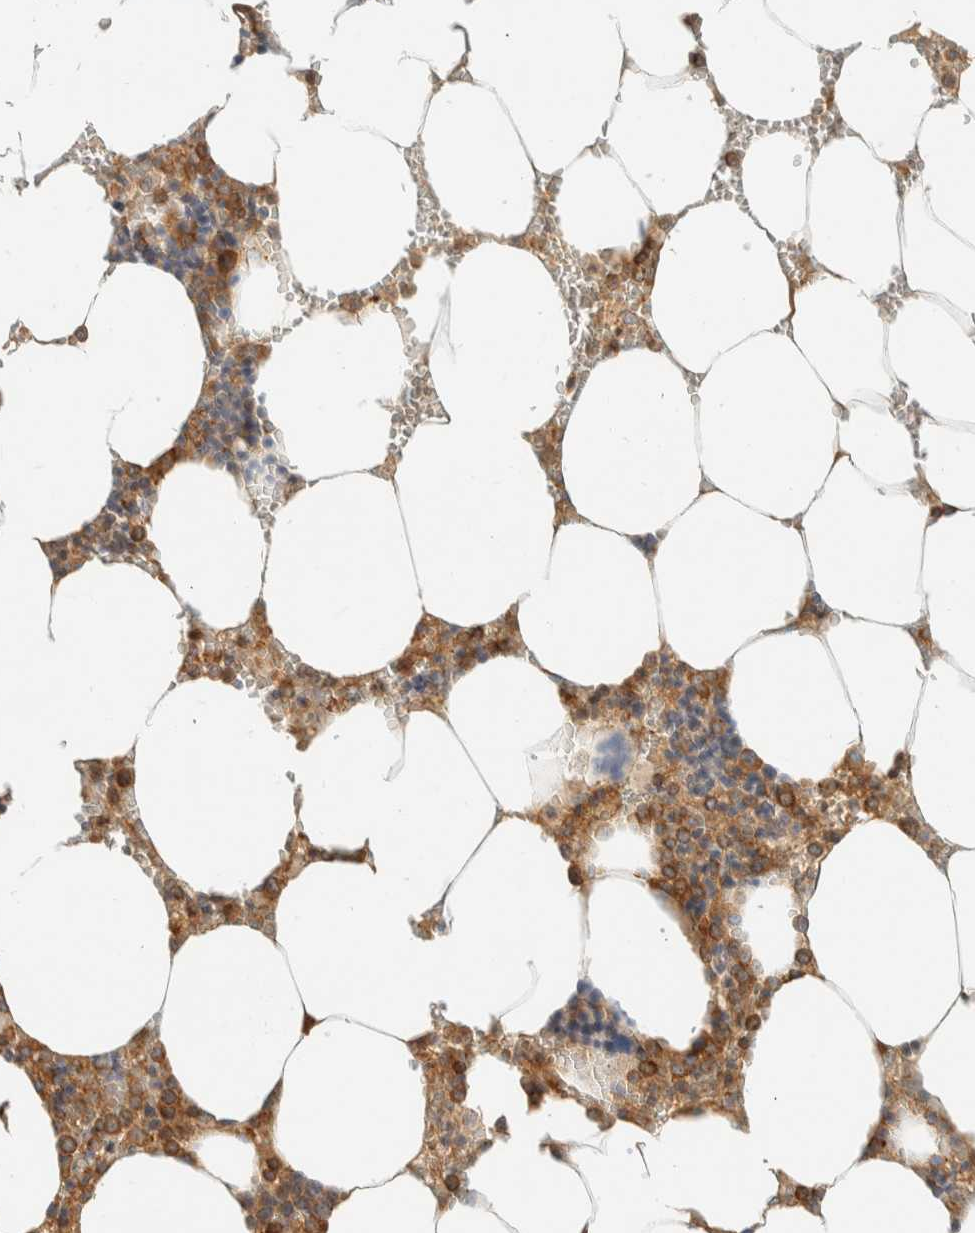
{"staining": {"intensity": "moderate", "quantity": "25%-75%", "location": "cytoplasmic/membranous"}, "tissue": "bone marrow", "cell_type": "Hematopoietic cells", "image_type": "normal", "snomed": [{"axis": "morphology", "description": "Normal tissue, NOS"}, {"axis": "topography", "description": "Bone marrow"}], "caption": "This photomicrograph shows IHC staining of unremarkable bone marrow, with medium moderate cytoplasmic/membranous expression in about 25%-75% of hematopoietic cells.", "gene": "ARFGEF1", "patient": {"sex": "male", "age": 70}}